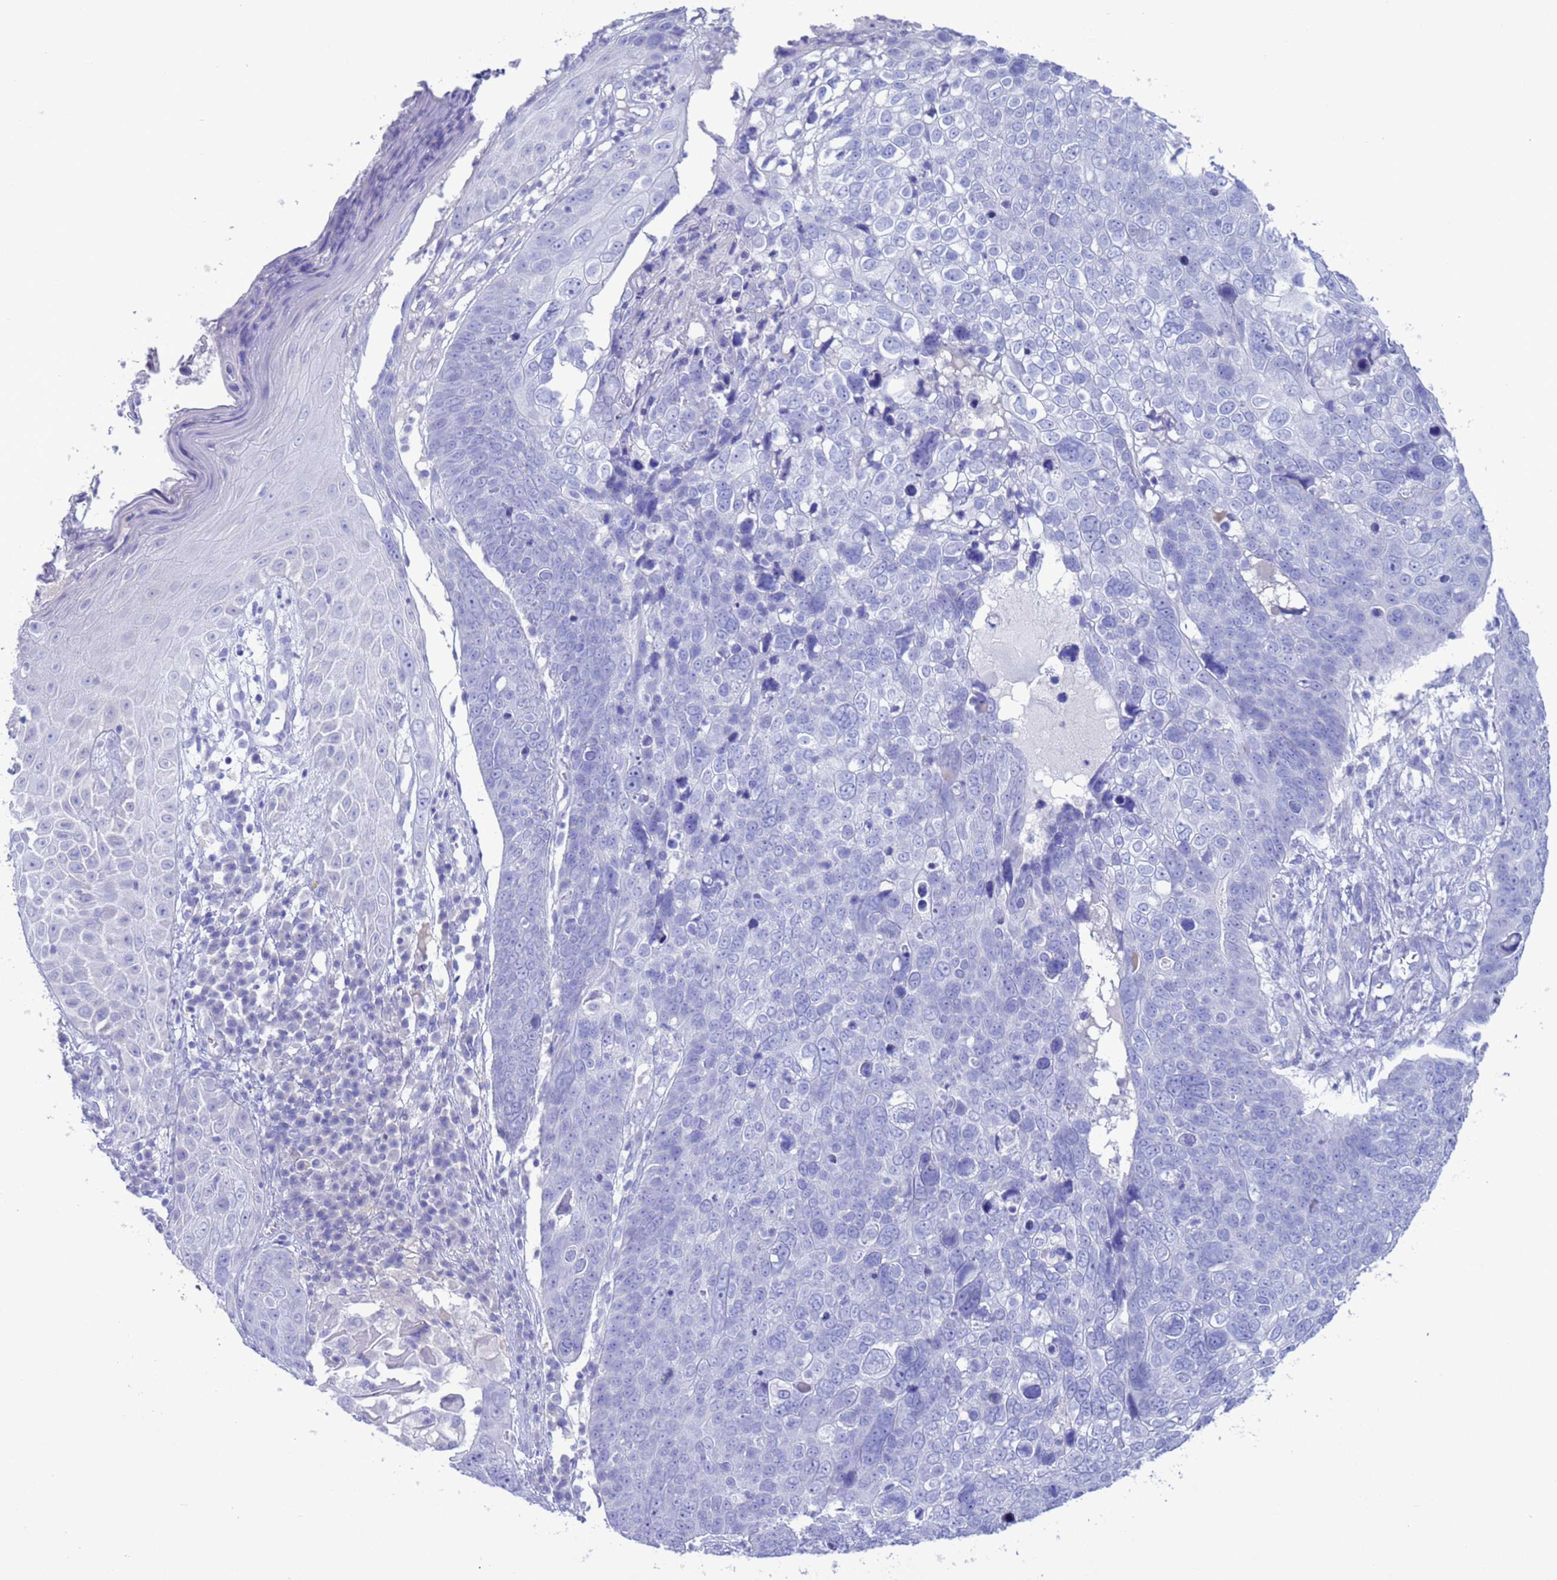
{"staining": {"intensity": "negative", "quantity": "none", "location": "none"}, "tissue": "skin cancer", "cell_type": "Tumor cells", "image_type": "cancer", "snomed": [{"axis": "morphology", "description": "Squamous cell carcinoma, NOS"}, {"axis": "topography", "description": "Skin"}], "caption": "Human skin cancer (squamous cell carcinoma) stained for a protein using IHC reveals no positivity in tumor cells.", "gene": "GSTM1", "patient": {"sex": "male", "age": 71}}